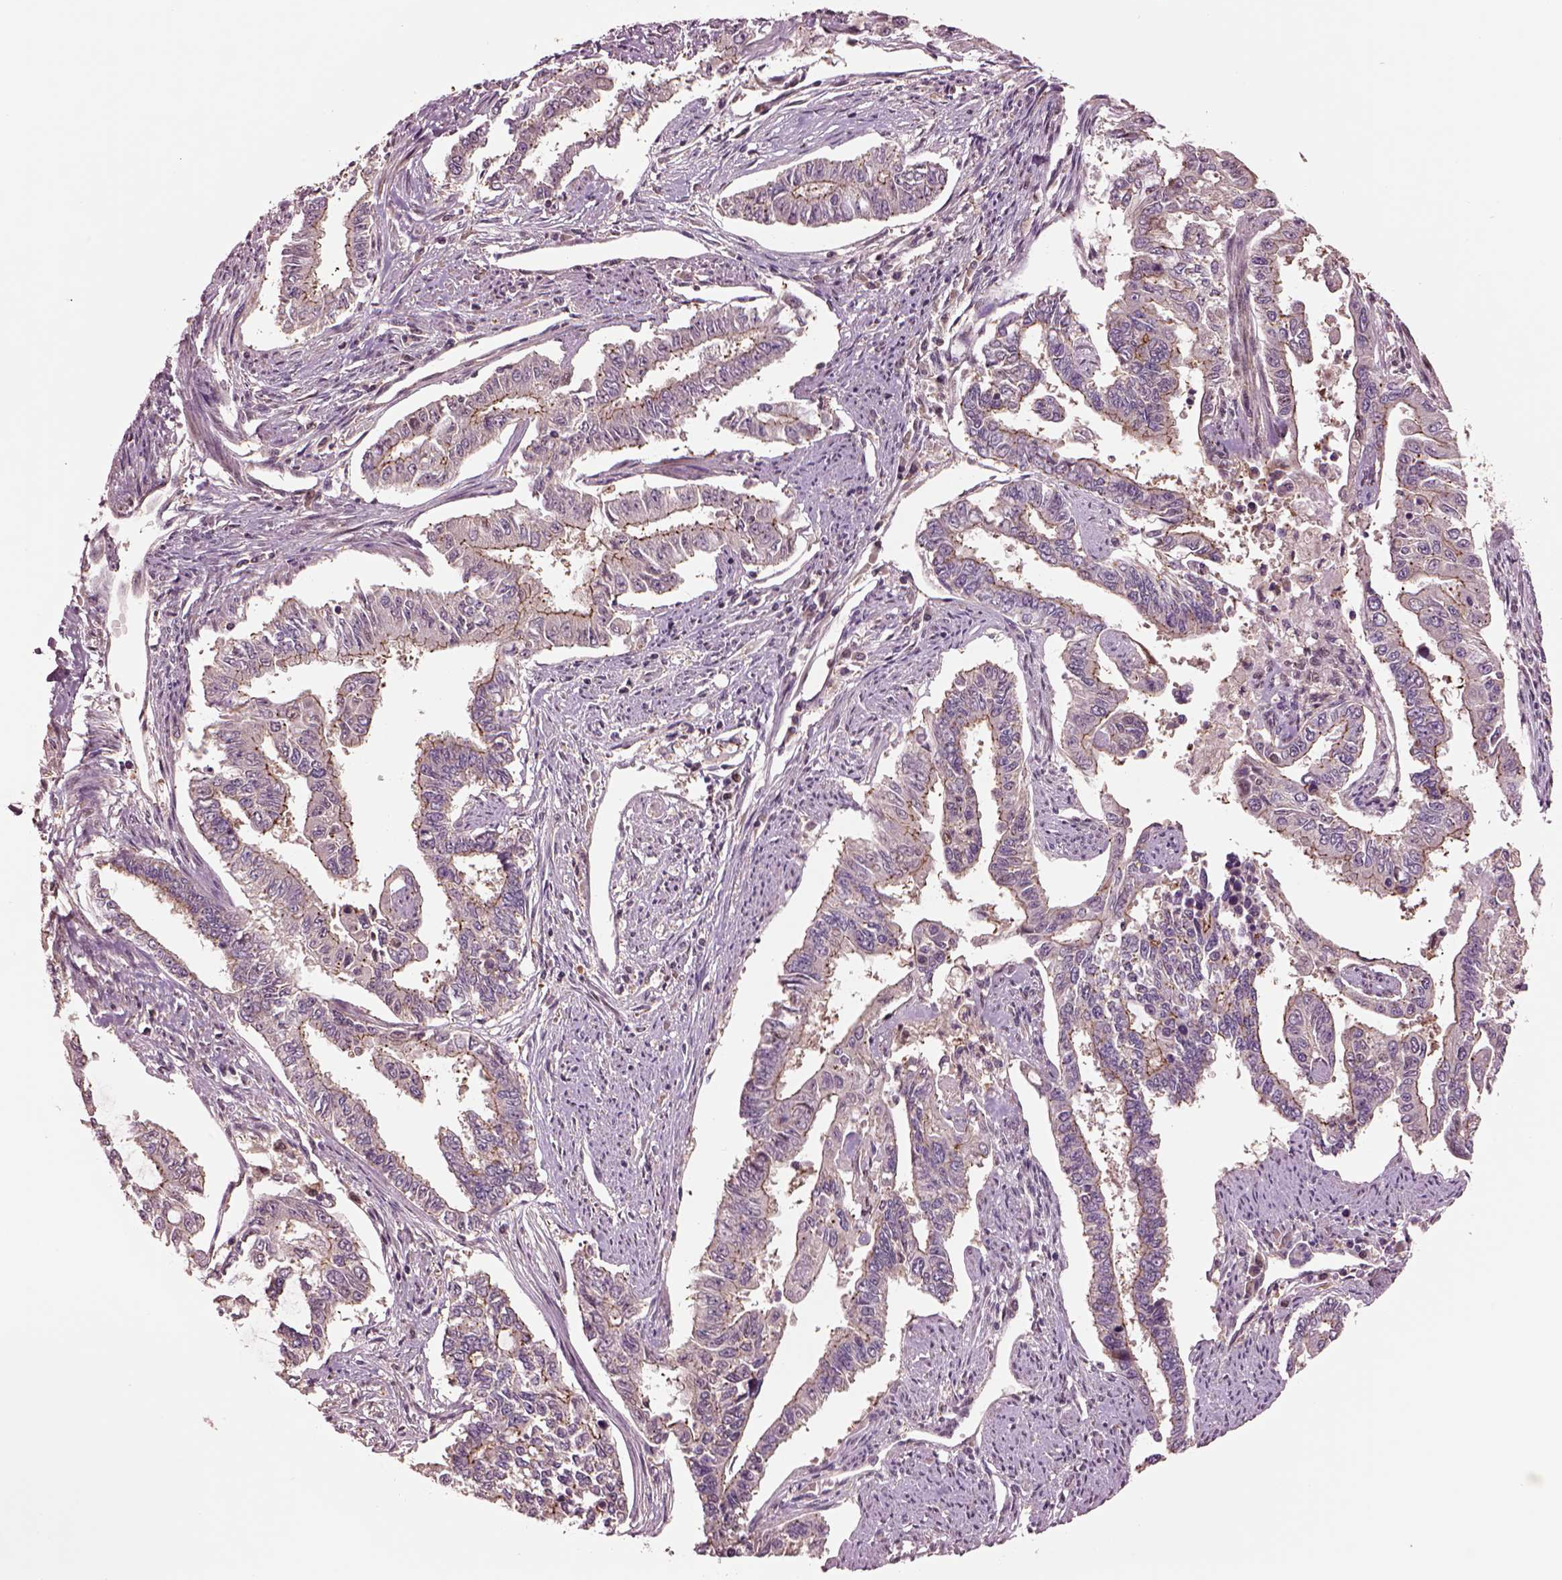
{"staining": {"intensity": "moderate", "quantity": "25%-75%", "location": "cytoplasmic/membranous"}, "tissue": "endometrial cancer", "cell_type": "Tumor cells", "image_type": "cancer", "snomed": [{"axis": "morphology", "description": "Adenocarcinoma, NOS"}, {"axis": "topography", "description": "Uterus"}], "caption": "Immunohistochemistry (IHC) (DAB (3,3'-diaminobenzidine)) staining of human adenocarcinoma (endometrial) displays moderate cytoplasmic/membranous protein staining in approximately 25%-75% of tumor cells.", "gene": "MTHFS", "patient": {"sex": "female", "age": 59}}